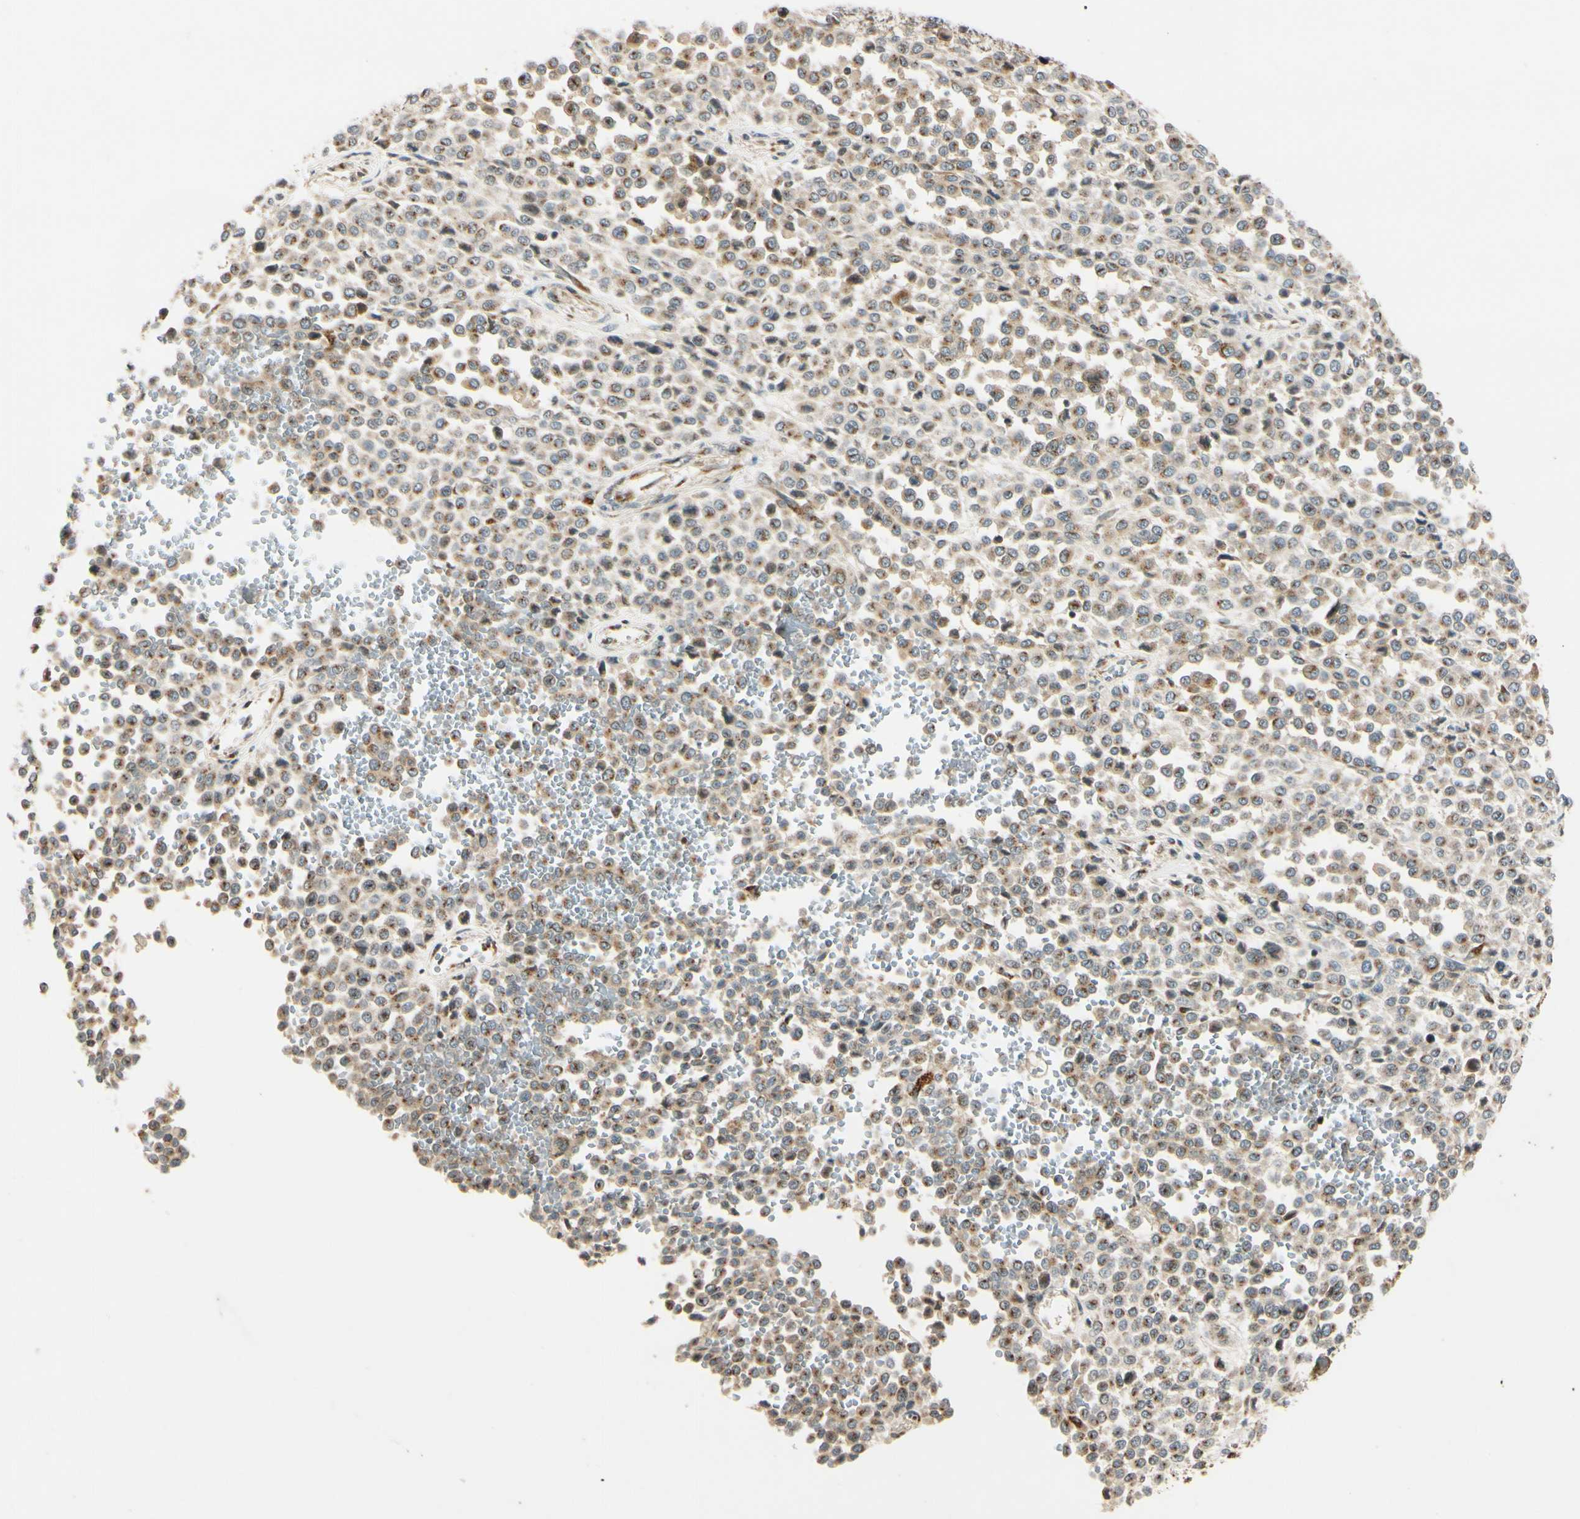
{"staining": {"intensity": "weak", "quantity": ">75%", "location": "cytoplasmic/membranous"}, "tissue": "melanoma", "cell_type": "Tumor cells", "image_type": "cancer", "snomed": [{"axis": "morphology", "description": "Malignant melanoma, Metastatic site"}, {"axis": "topography", "description": "Pancreas"}], "caption": "A brown stain highlights weak cytoplasmic/membranous staining of a protein in melanoma tumor cells. Nuclei are stained in blue.", "gene": "NEO1", "patient": {"sex": "female", "age": 30}}